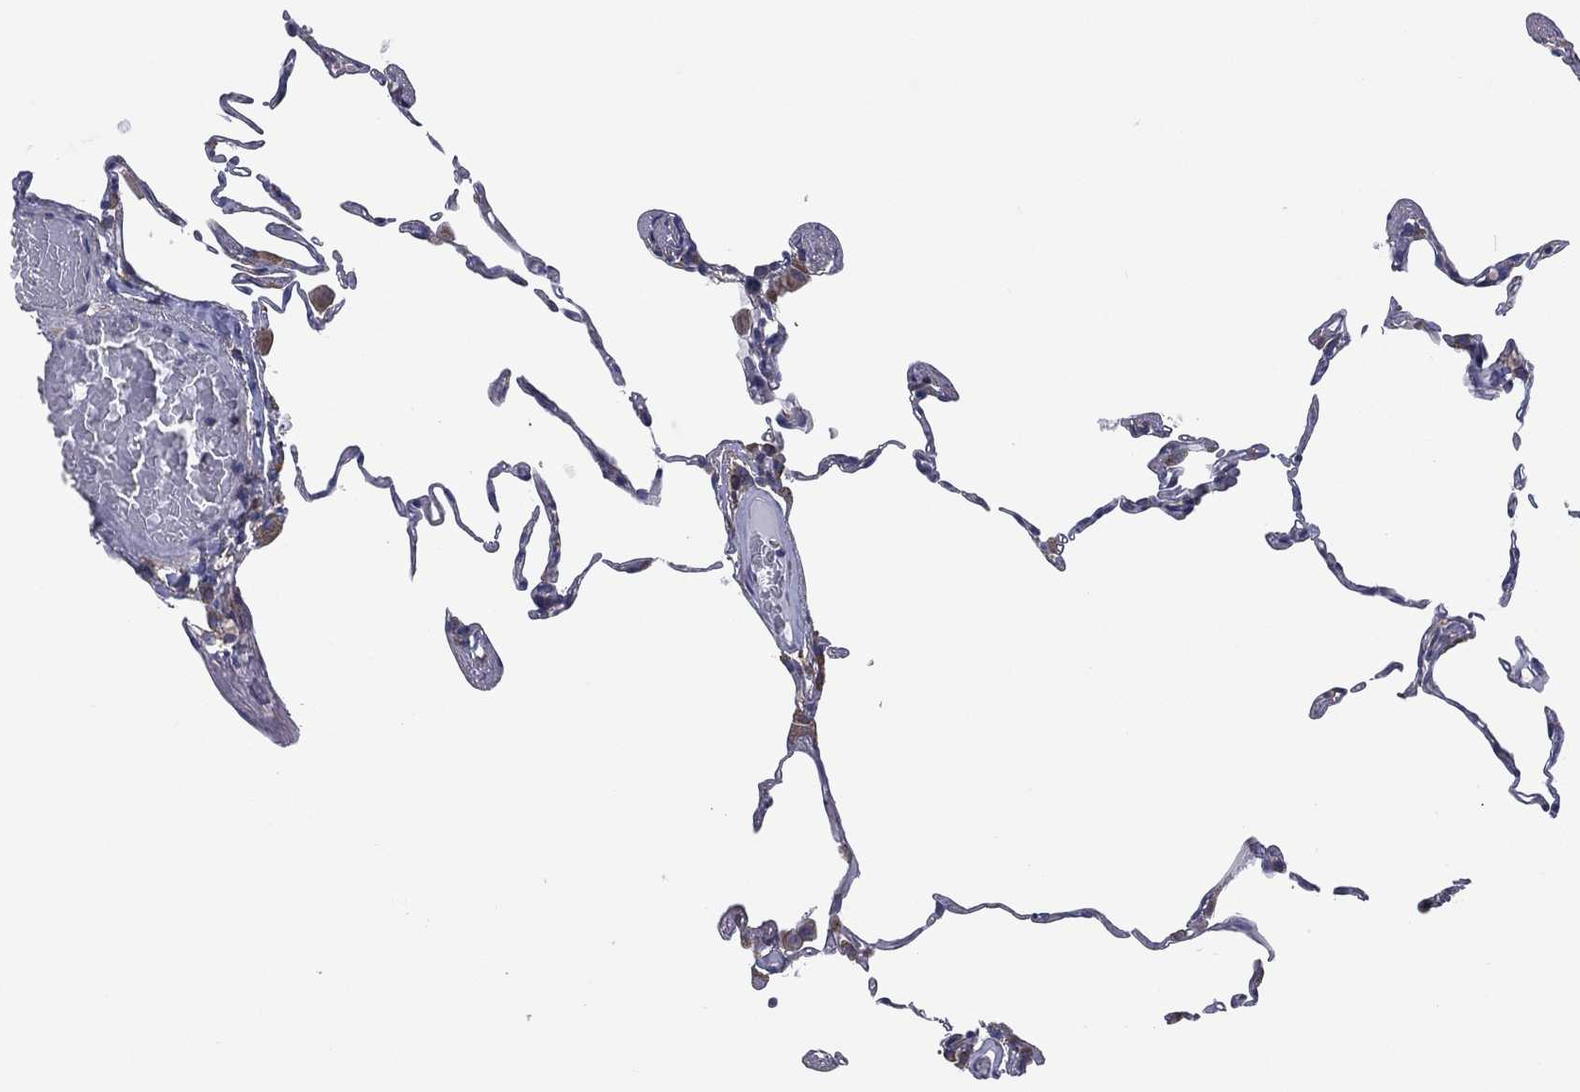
{"staining": {"intensity": "negative", "quantity": "none", "location": "none"}, "tissue": "lung", "cell_type": "Alveolar cells", "image_type": "normal", "snomed": [{"axis": "morphology", "description": "Normal tissue, NOS"}, {"axis": "topography", "description": "Lung"}], "caption": "There is no significant positivity in alveolar cells of lung. (Brightfield microscopy of DAB (3,3'-diaminobenzidine) immunohistochemistry (IHC) at high magnification).", "gene": "FARSA", "patient": {"sex": "female", "age": 57}}